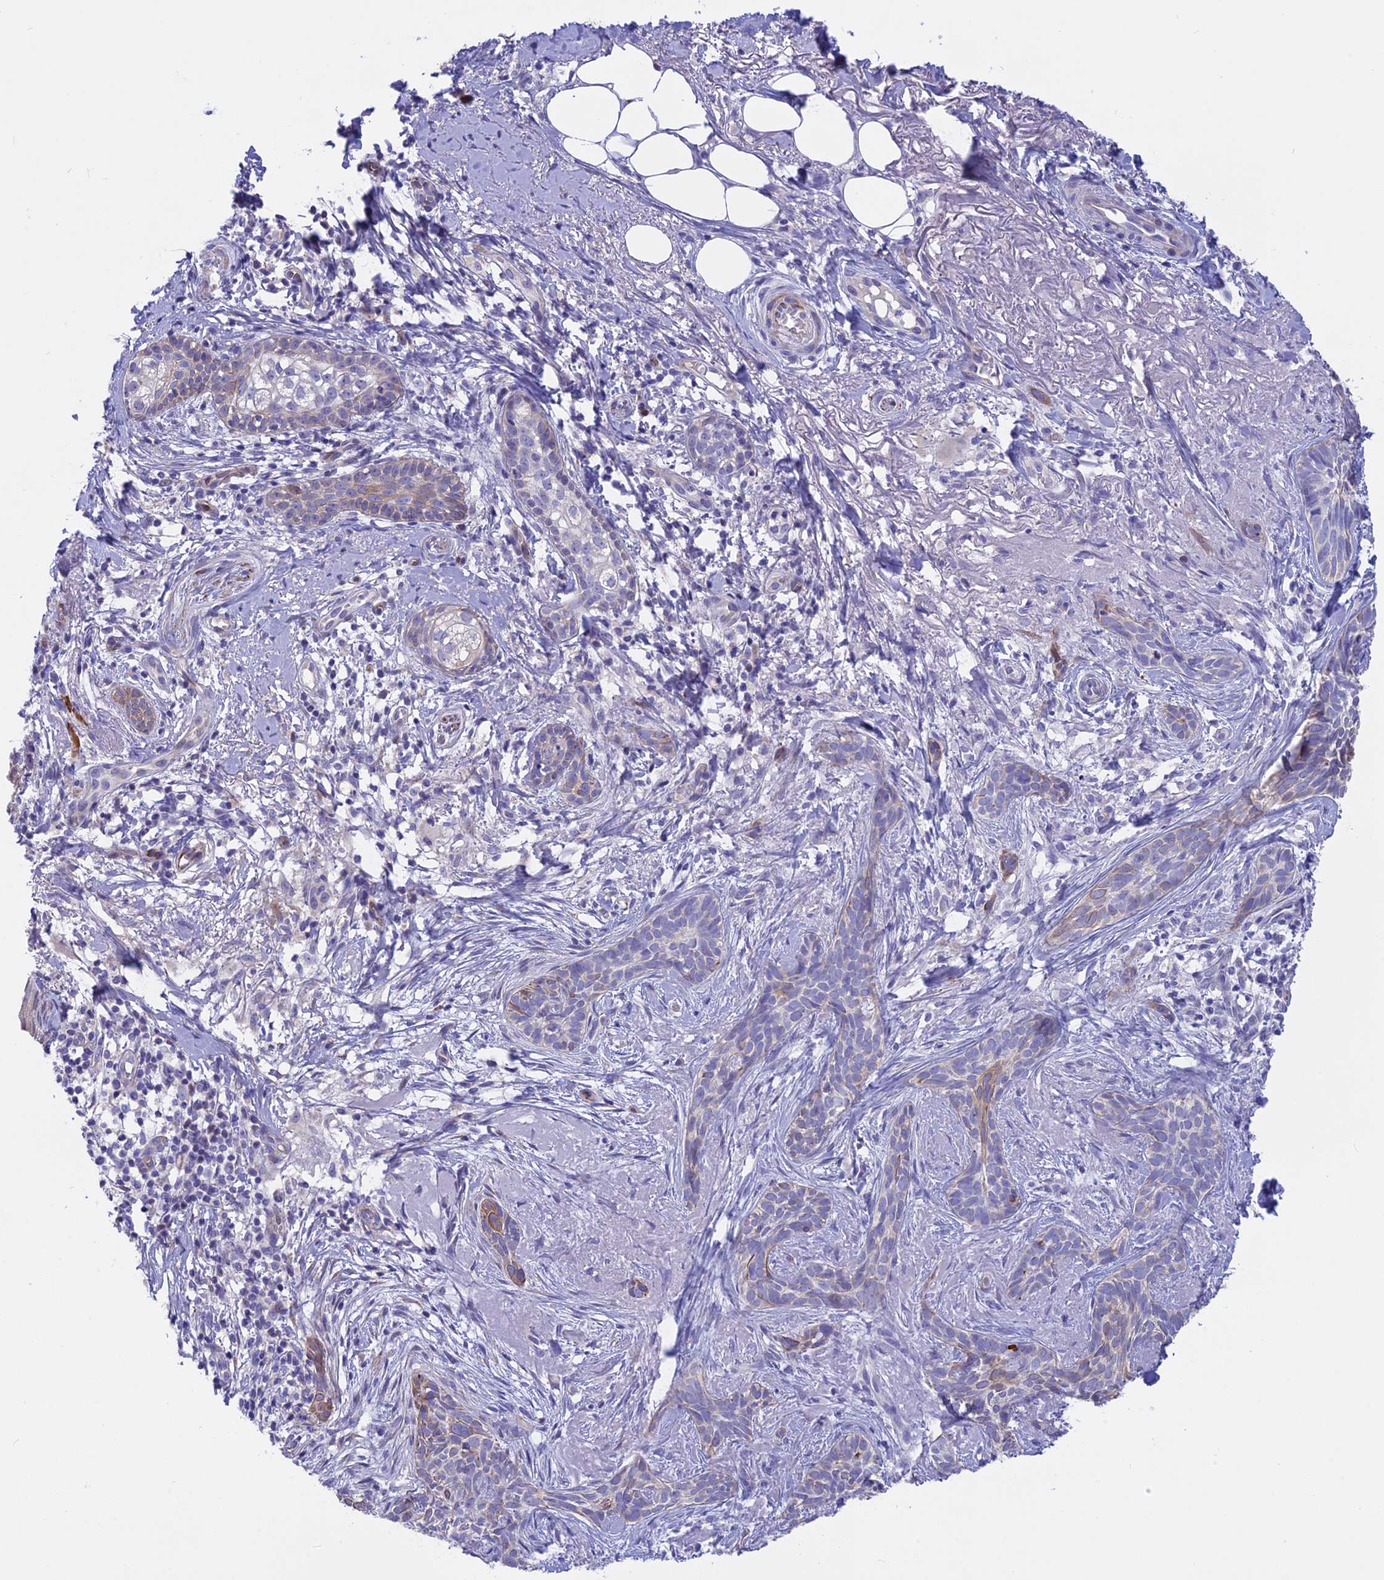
{"staining": {"intensity": "negative", "quantity": "none", "location": "none"}, "tissue": "skin cancer", "cell_type": "Tumor cells", "image_type": "cancer", "snomed": [{"axis": "morphology", "description": "Basal cell carcinoma"}, {"axis": "topography", "description": "Skin"}], "caption": "There is no significant positivity in tumor cells of skin cancer. (DAB (3,3'-diaminobenzidine) IHC with hematoxylin counter stain).", "gene": "TMEM138", "patient": {"sex": "female", "age": 76}}